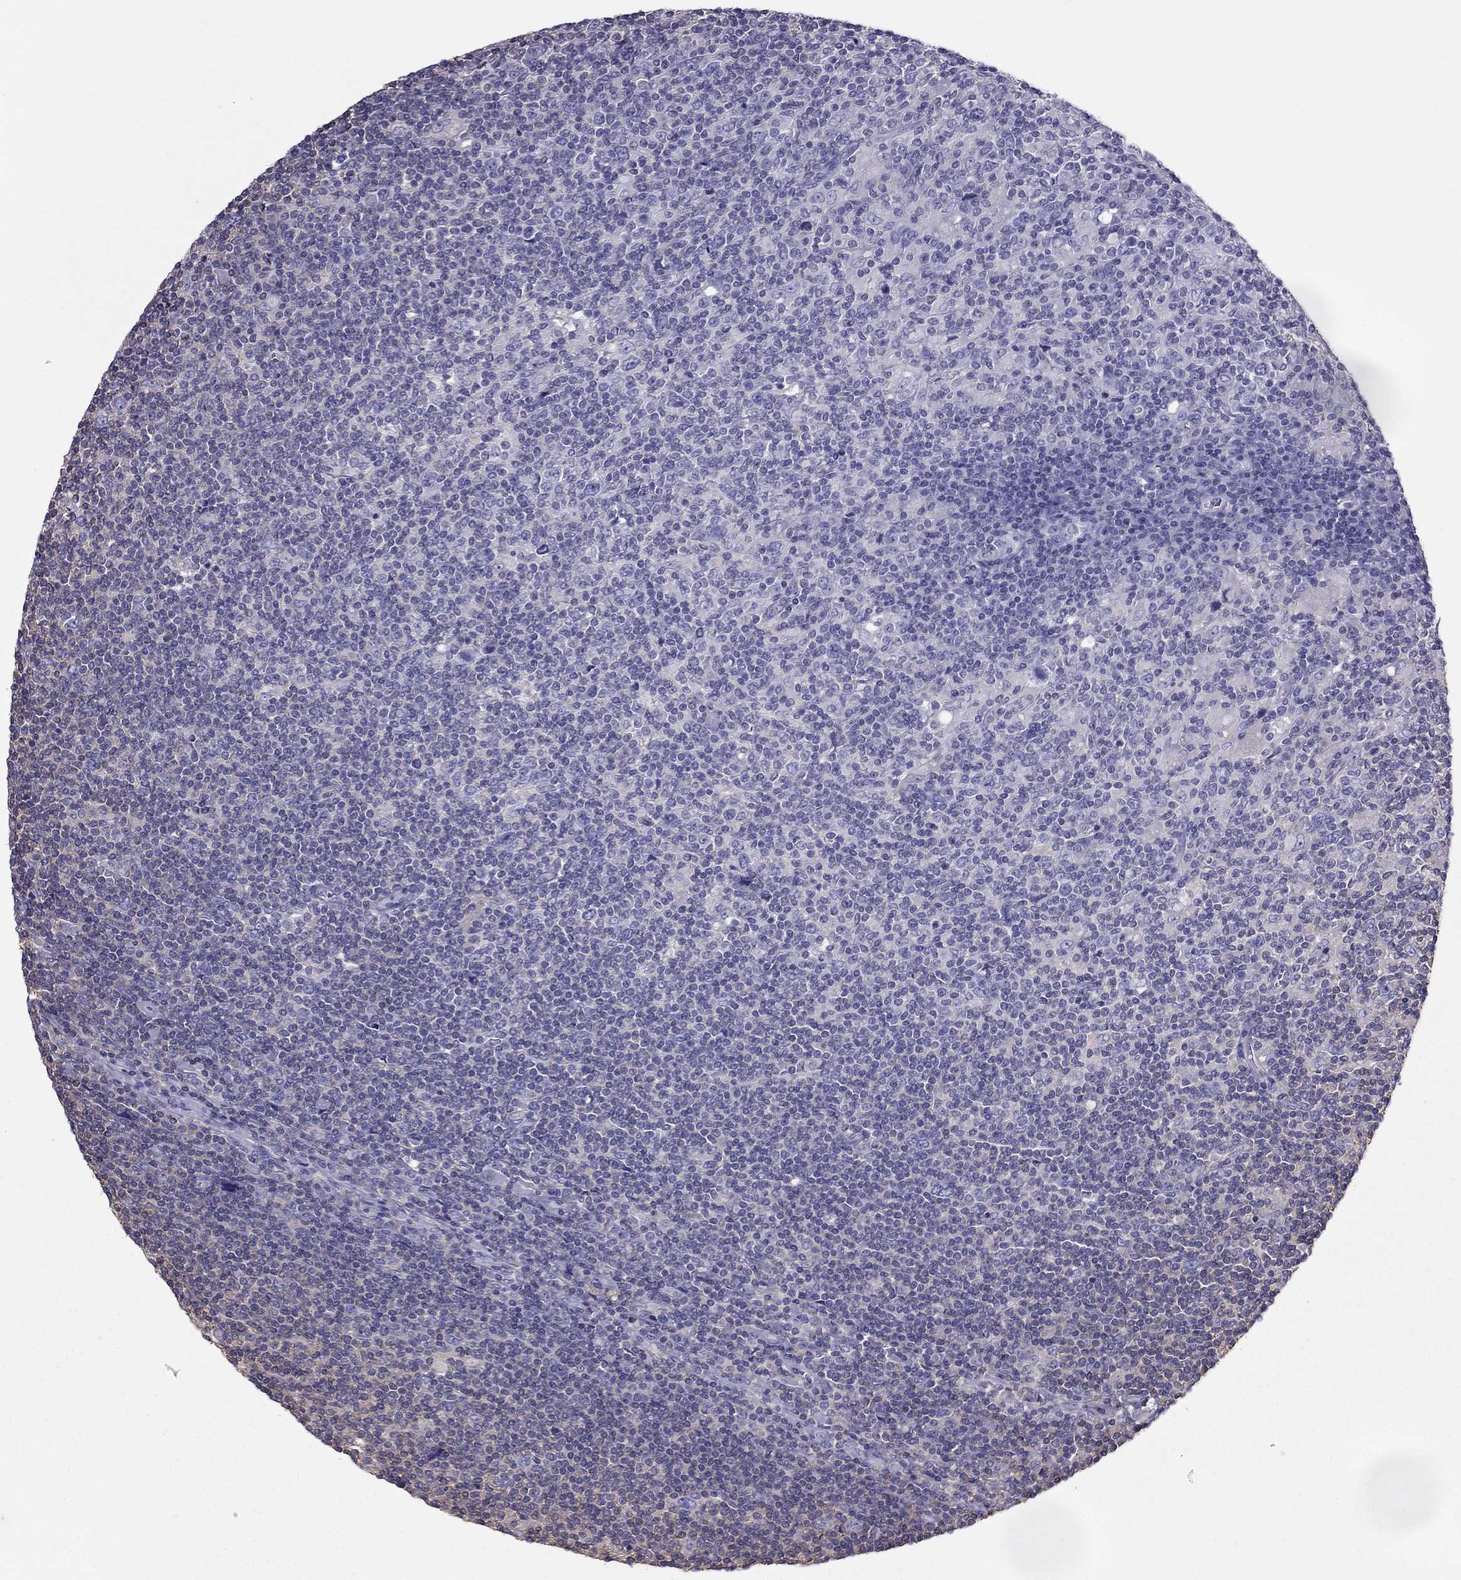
{"staining": {"intensity": "negative", "quantity": "none", "location": "none"}, "tissue": "lymphoma", "cell_type": "Tumor cells", "image_type": "cancer", "snomed": [{"axis": "morphology", "description": "Hodgkin's disease, NOS"}, {"axis": "topography", "description": "Lymph node"}], "caption": "This is an immunohistochemistry (IHC) image of Hodgkin's disease. There is no expression in tumor cells.", "gene": "TEX22", "patient": {"sex": "male", "age": 40}}